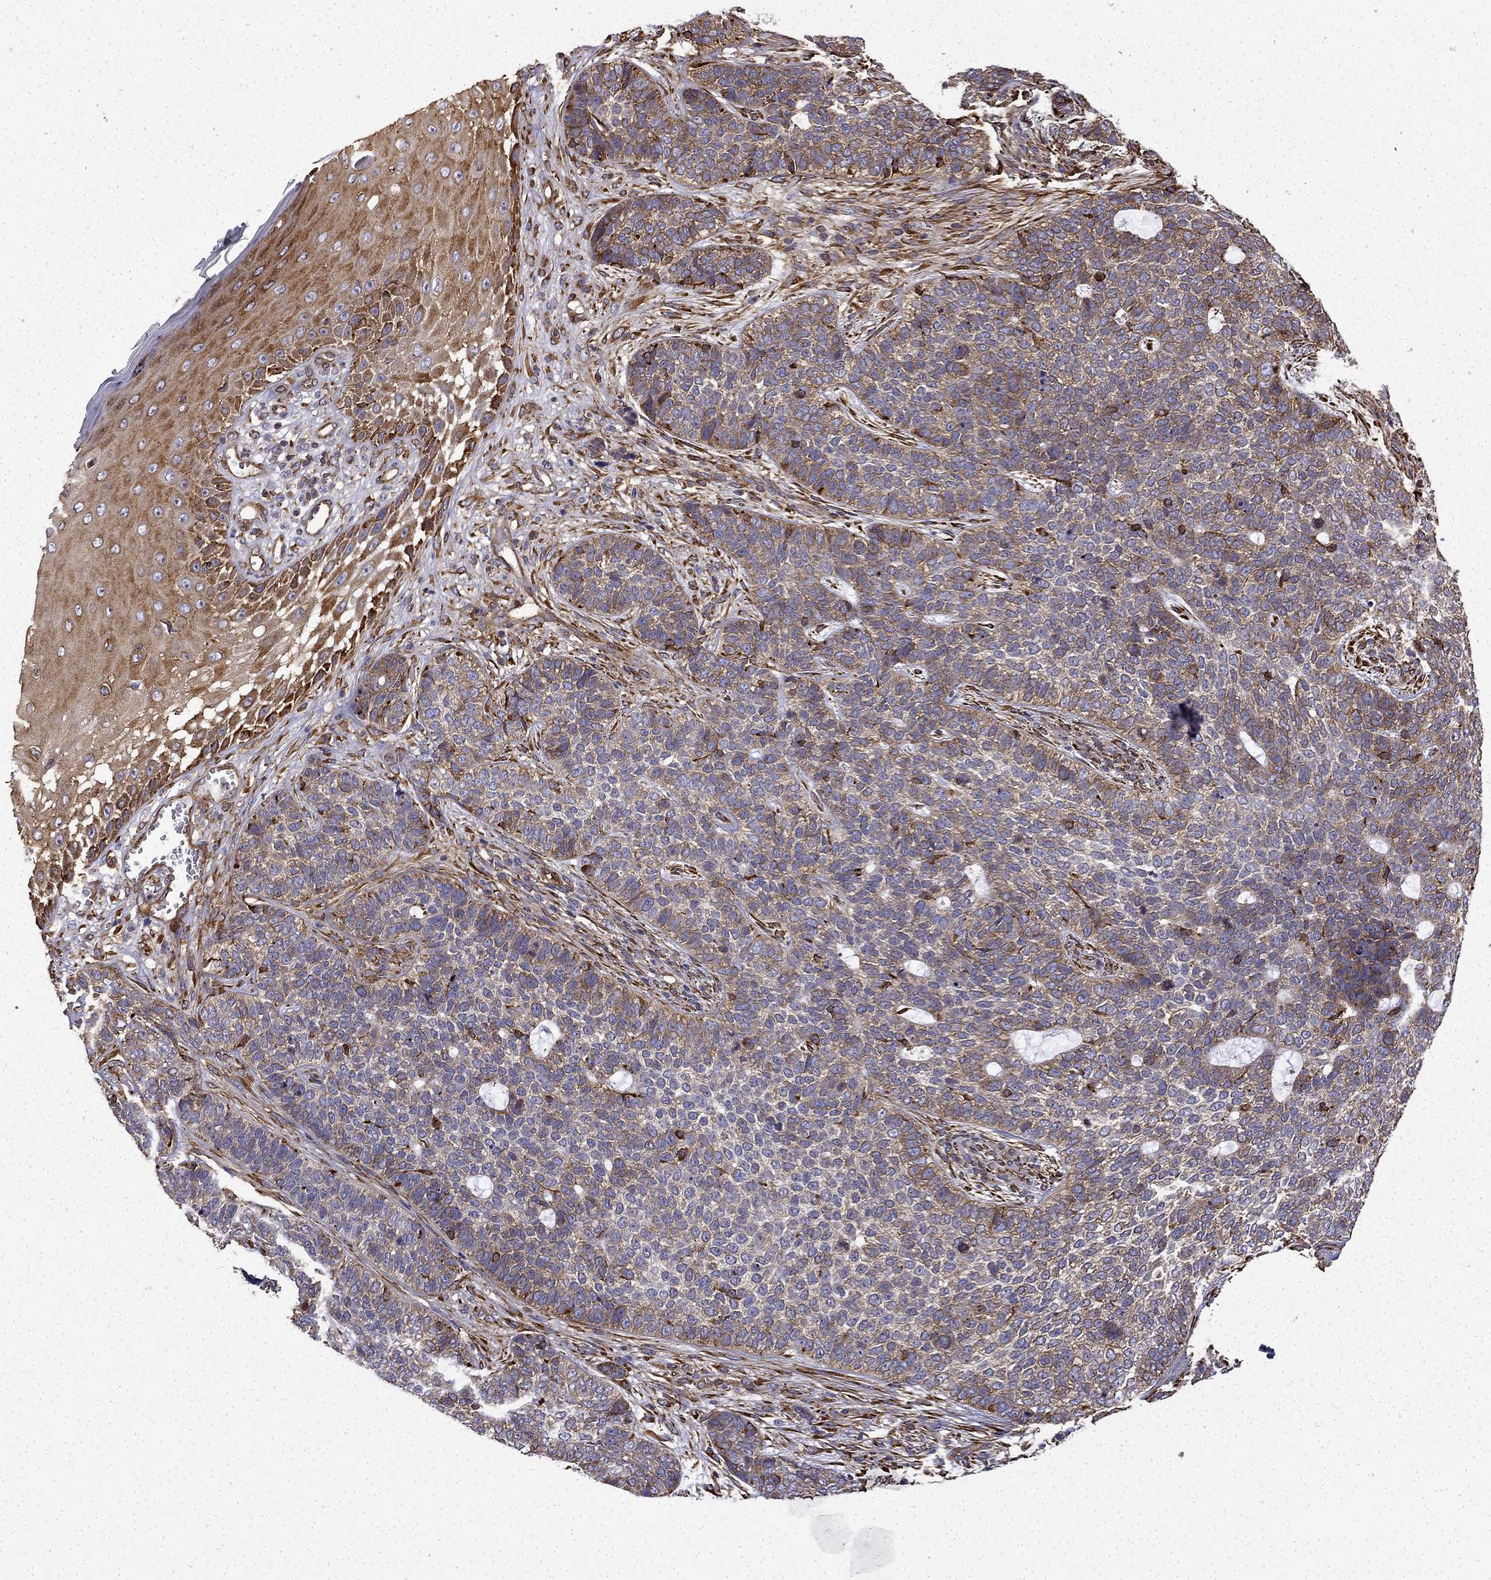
{"staining": {"intensity": "moderate", "quantity": "25%-75%", "location": "cytoplasmic/membranous"}, "tissue": "skin cancer", "cell_type": "Tumor cells", "image_type": "cancer", "snomed": [{"axis": "morphology", "description": "Basal cell carcinoma"}, {"axis": "topography", "description": "Skin"}], "caption": "This is a photomicrograph of IHC staining of skin cancer, which shows moderate staining in the cytoplasmic/membranous of tumor cells.", "gene": "MAP4", "patient": {"sex": "female", "age": 69}}